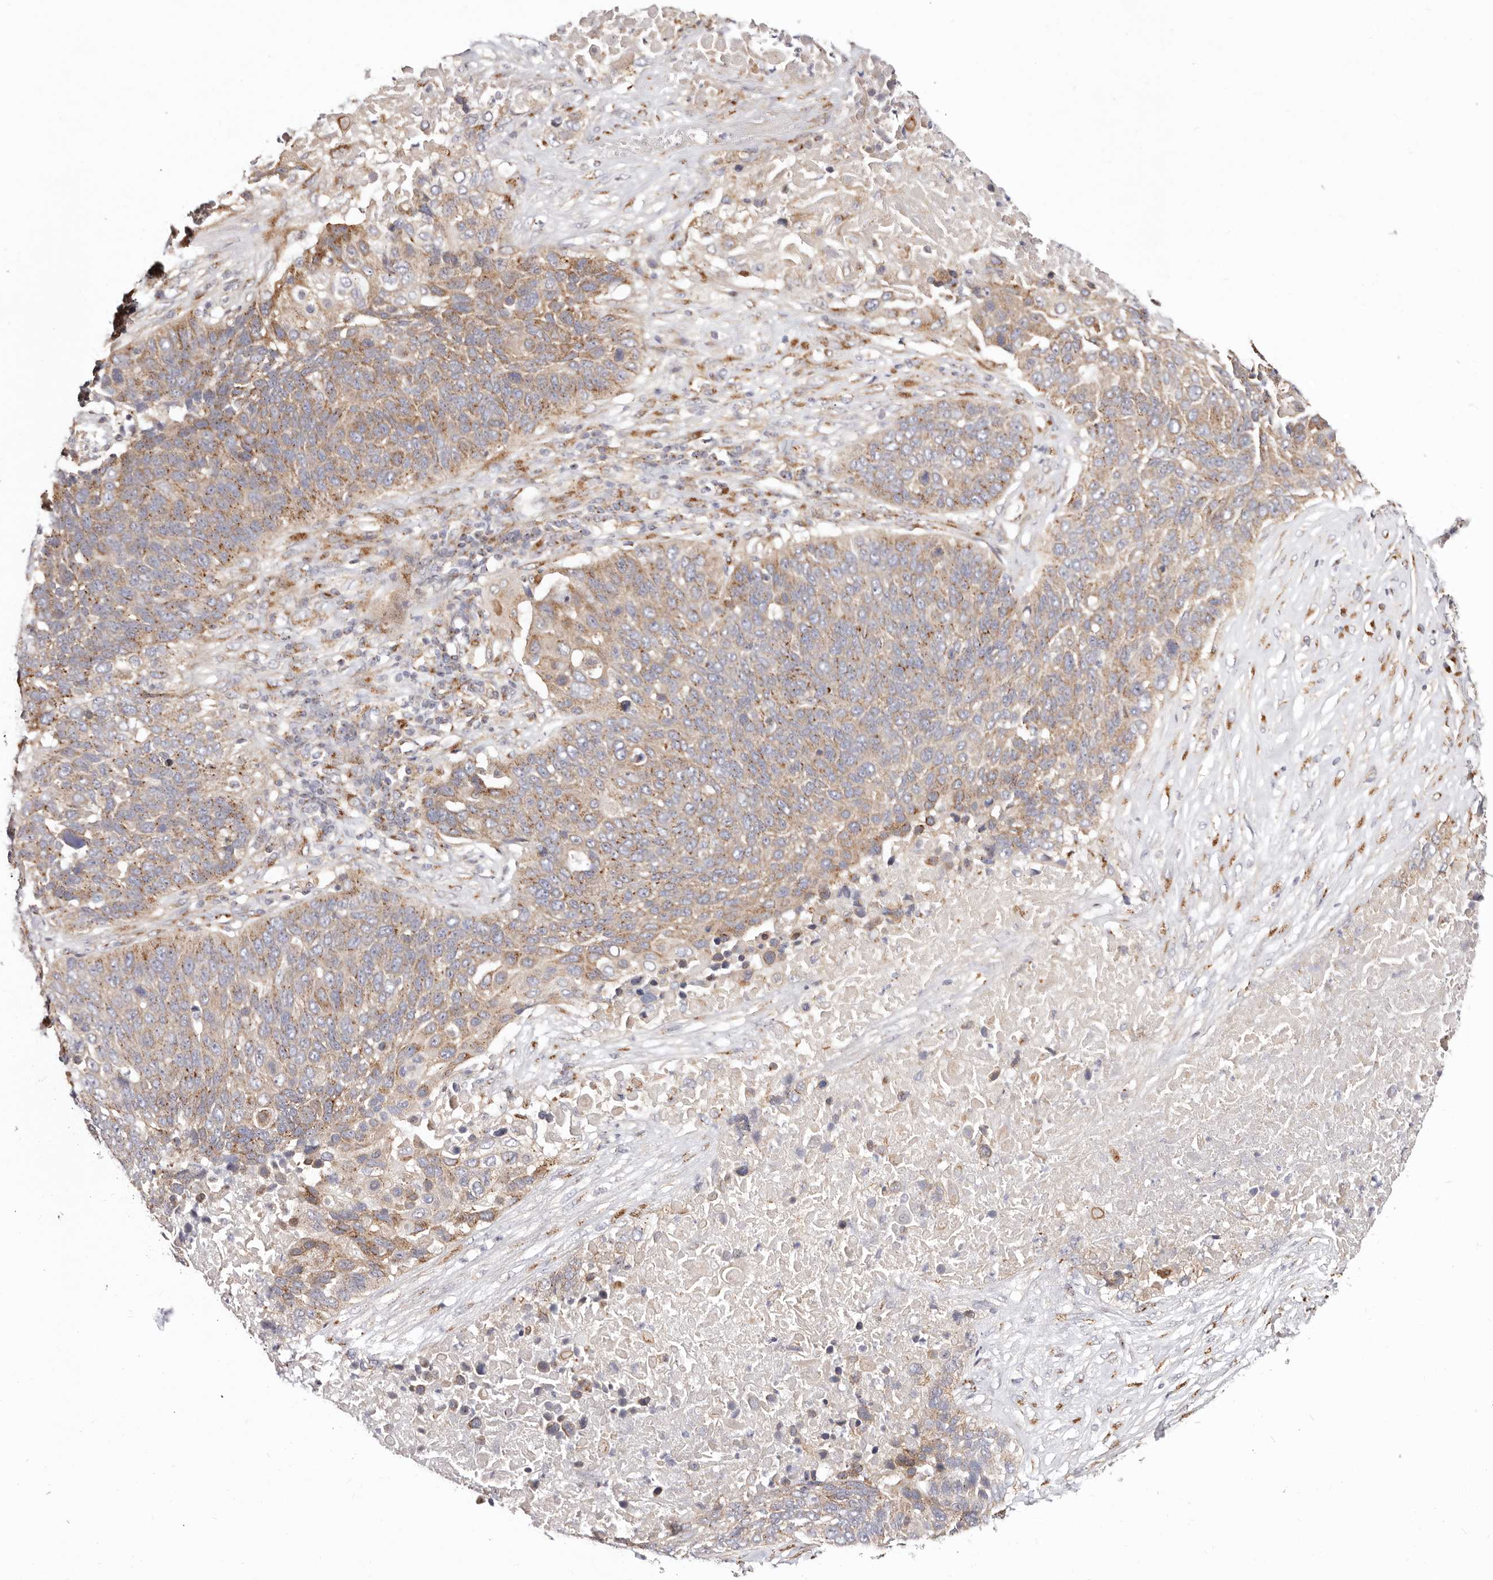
{"staining": {"intensity": "weak", "quantity": ">75%", "location": "cytoplasmic/membranous"}, "tissue": "lung cancer", "cell_type": "Tumor cells", "image_type": "cancer", "snomed": [{"axis": "morphology", "description": "Squamous cell carcinoma, NOS"}, {"axis": "topography", "description": "Lung"}], "caption": "Protein expression analysis of human lung cancer reveals weak cytoplasmic/membranous staining in about >75% of tumor cells. The staining is performed using DAB brown chromogen to label protein expression. The nuclei are counter-stained blue using hematoxylin.", "gene": "MAPK6", "patient": {"sex": "male", "age": 66}}